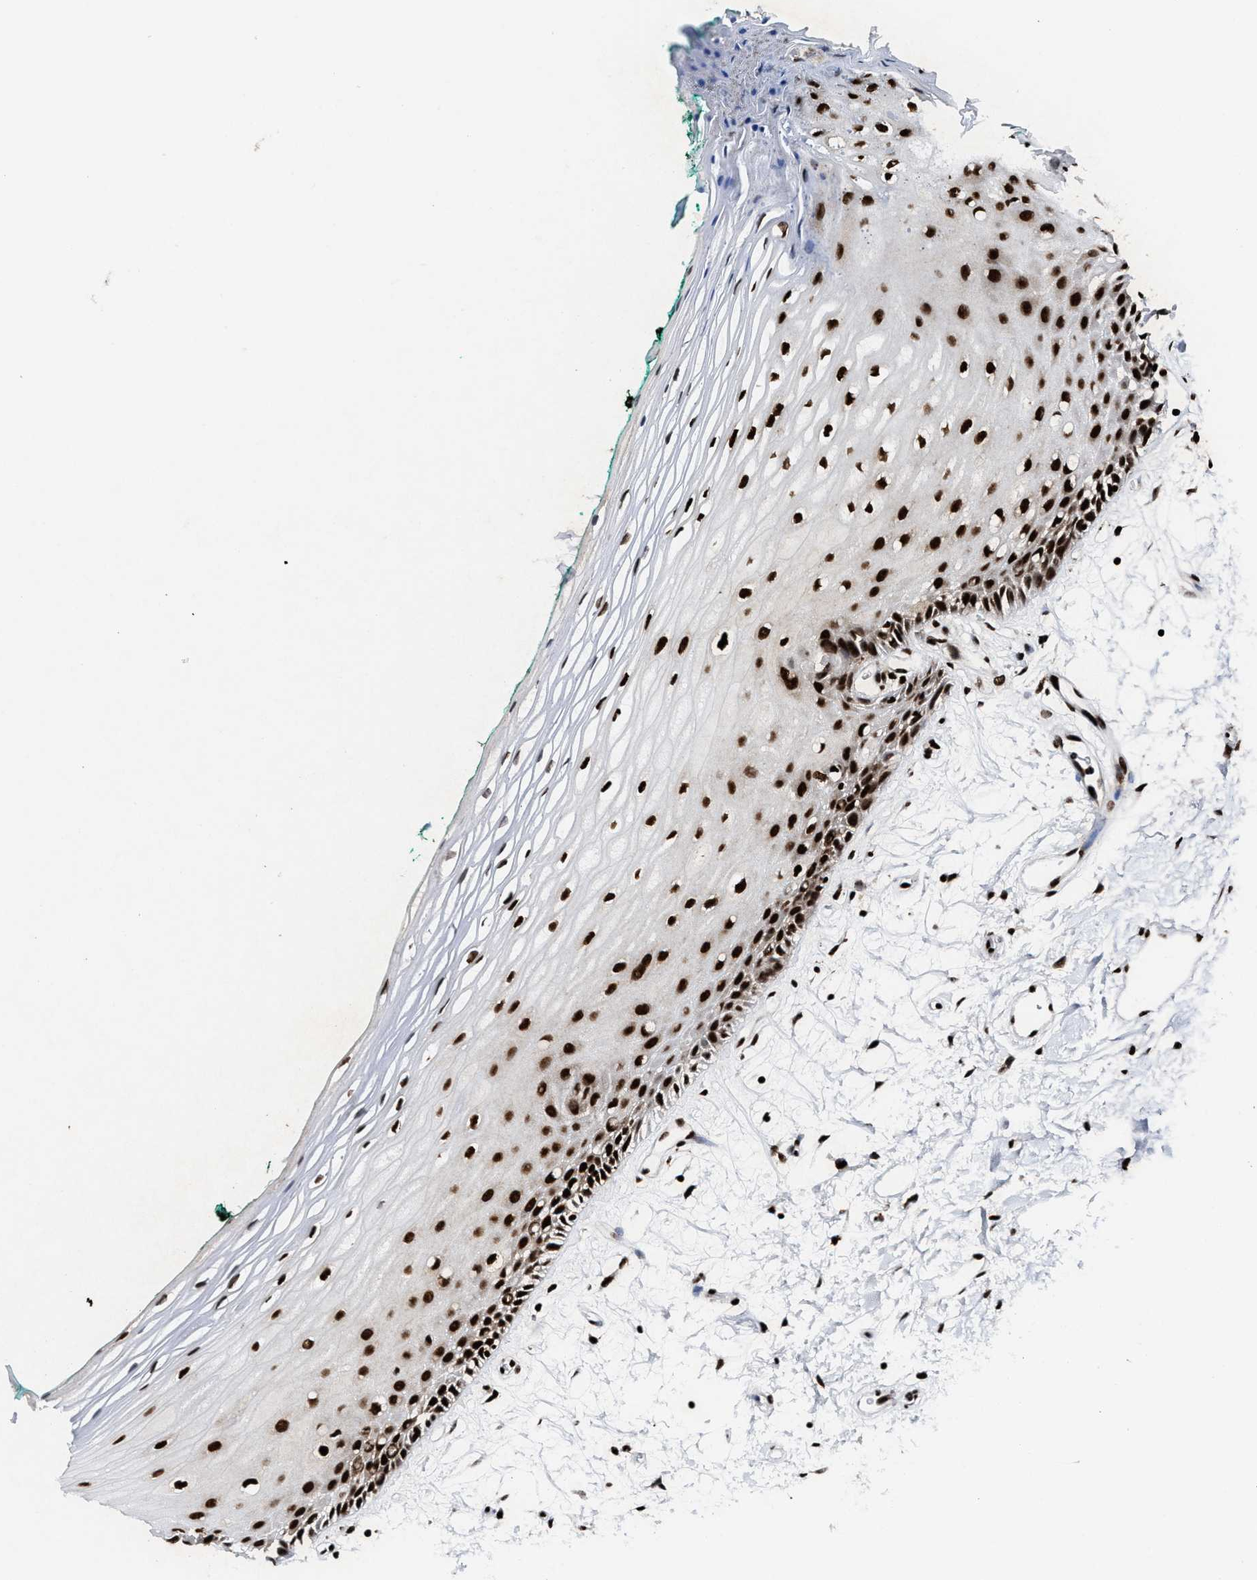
{"staining": {"intensity": "strong", "quantity": ">75%", "location": "nuclear"}, "tissue": "oral mucosa", "cell_type": "Squamous epithelial cells", "image_type": "normal", "snomed": [{"axis": "morphology", "description": "Normal tissue, NOS"}, {"axis": "topography", "description": "Skeletal muscle"}, {"axis": "topography", "description": "Oral tissue"}, {"axis": "topography", "description": "Peripheral nerve tissue"}], "caption": "Immunohistochemical staining of unremarkable oral mucosa demonstrates strong nuclear protein positivity in about >75% of squamous epithelial cells.", "gene": "ALYREF", "patient": {"sex": "female", "age": 84}}